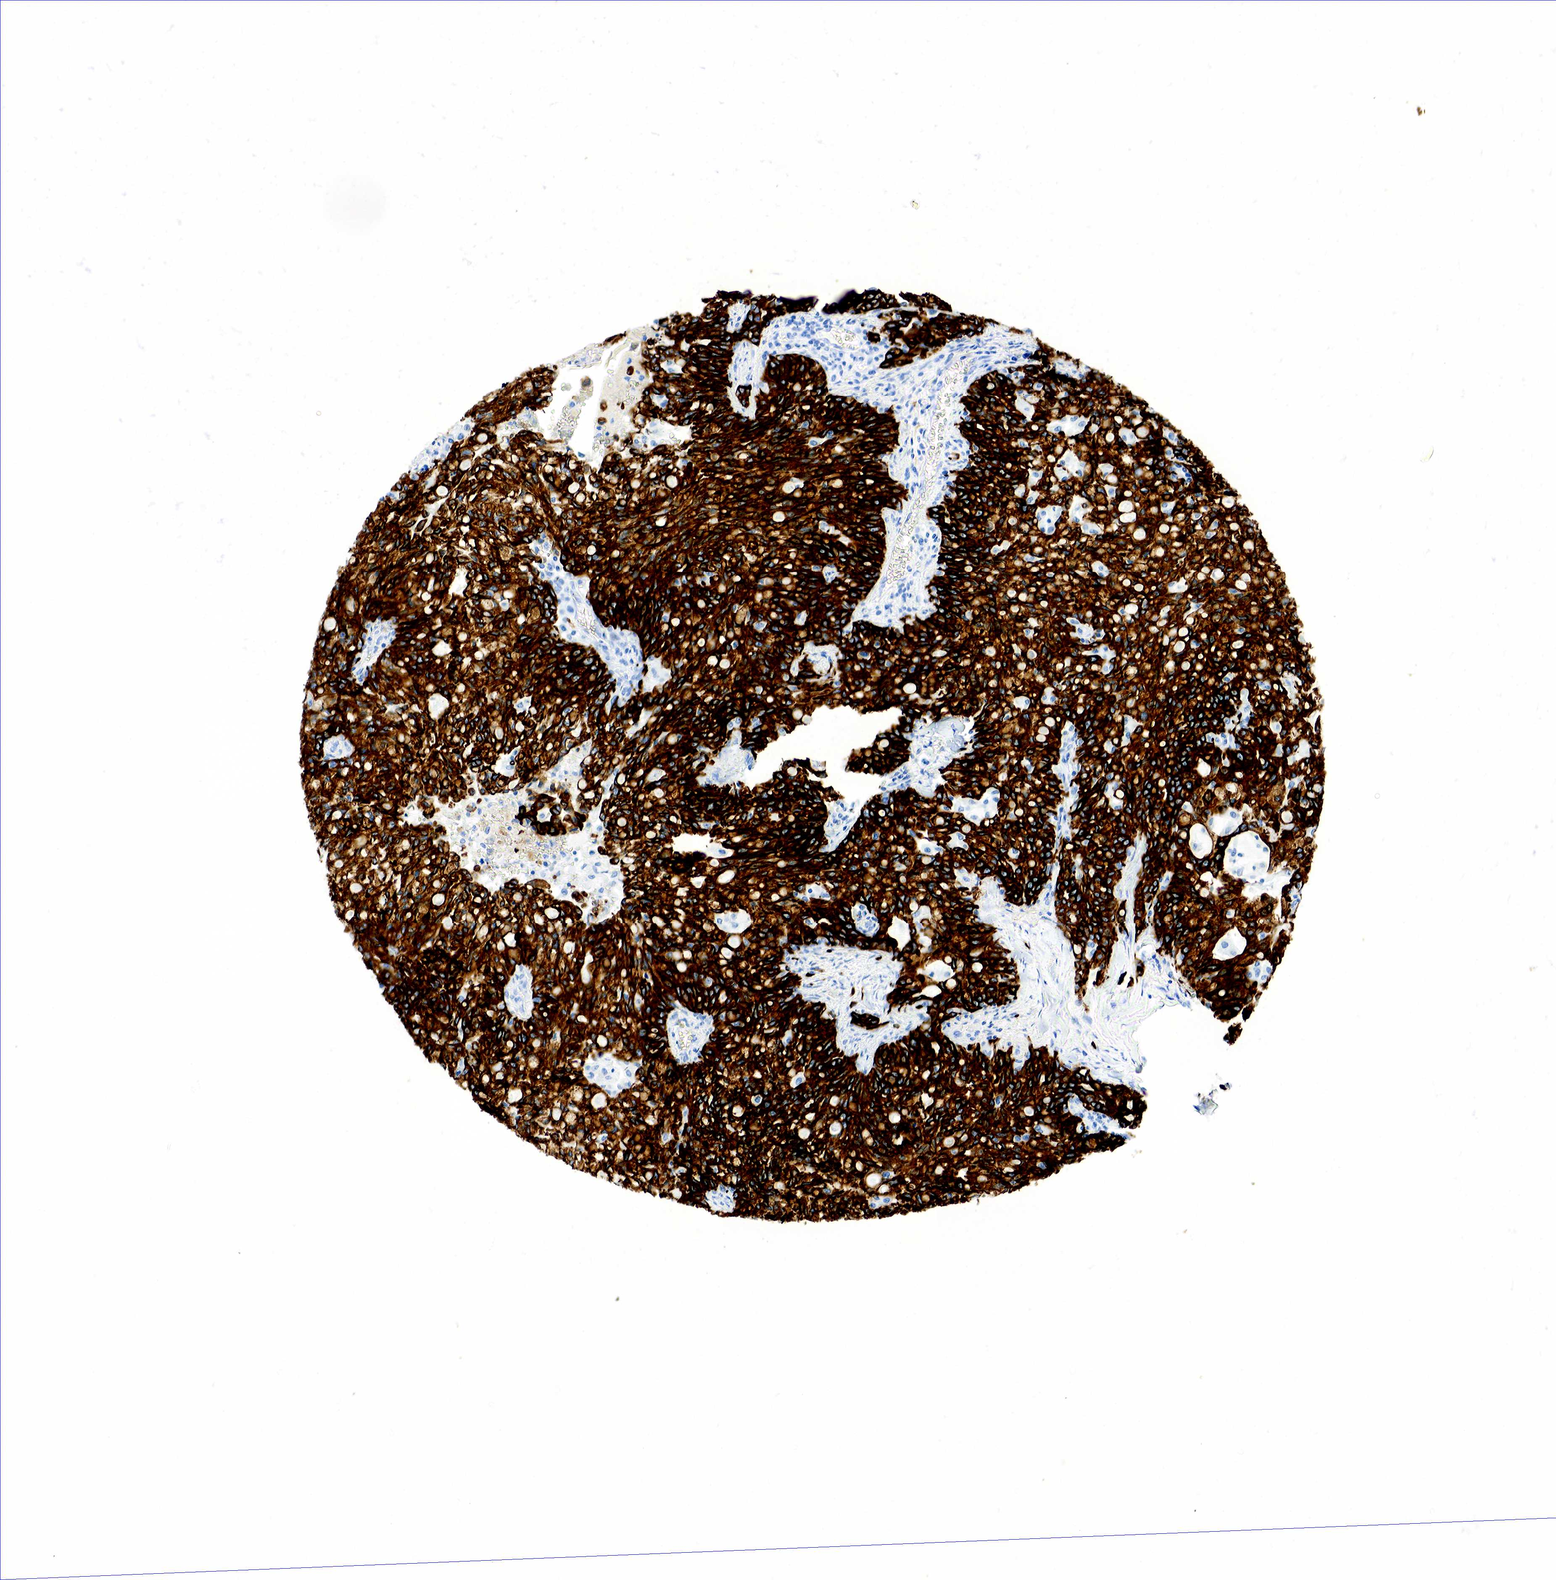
{"staining": {"intensity": "strong", "quantity": ">75%", "location": "cytoplasmic/membranous"}, "tissue": "lung cancer", "cell_type": "Tumor cells", "image_type": "cancer", "snomed": [{"axis": "morphology", "description": "Adenocarcinoma, NOS"}, {"axis": "topography", "description": "Lung"}], "caption": "Adenocarcinoma (lung) stained for a protein reveals strong cytoplasmic/membranous positivity in tumor cells.", "gene": "KRT7", "patient": {"sex": "female", "age": 44}}